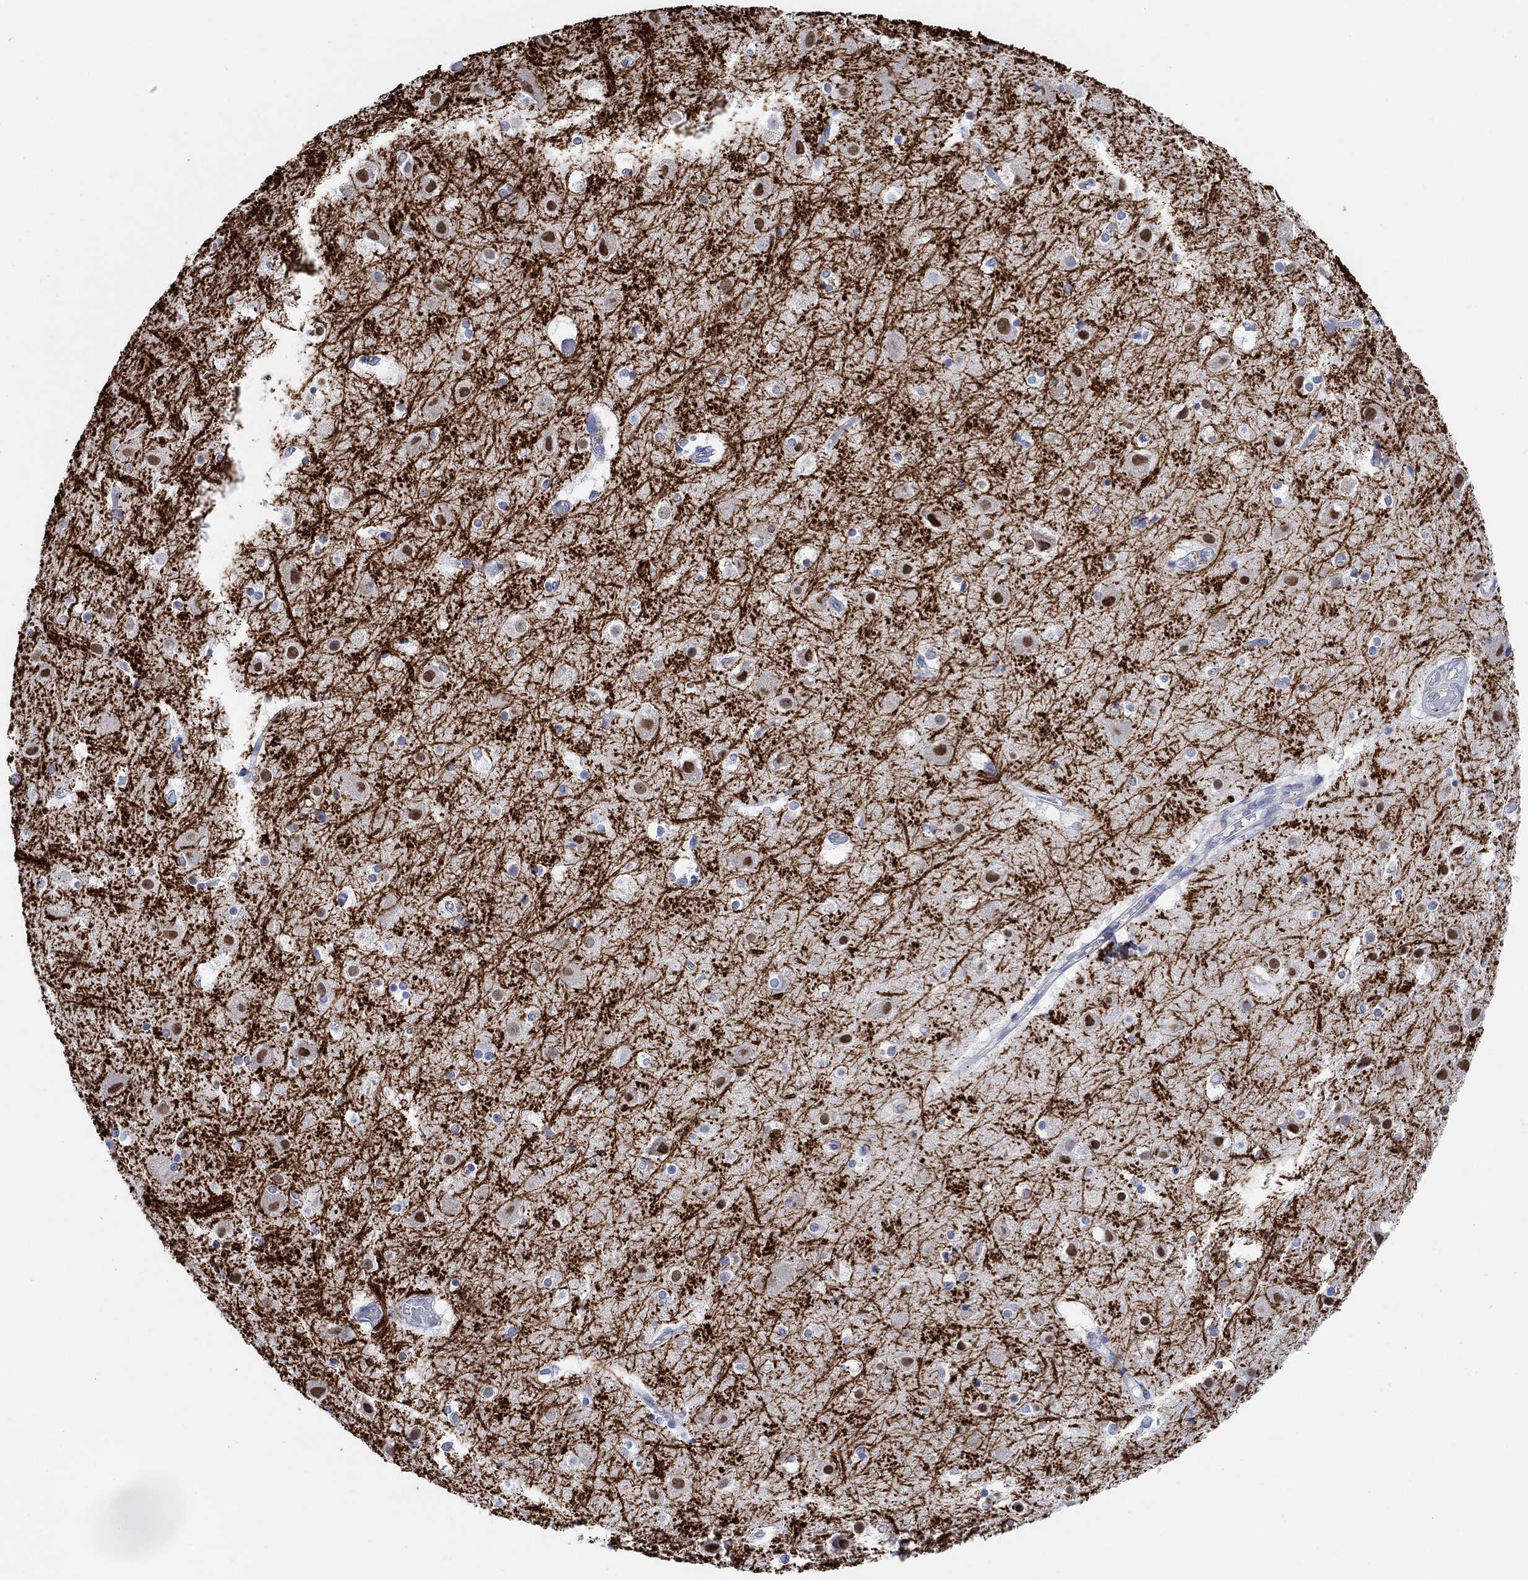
{"staining": {"intensity": "negative", "quantity": "none", "location": "none"}, "tissue": "cerebral cortex", "cell_type": "Endothelial cells", "image_type": "normal", "snomed": [{"axis": "morphology", "description": "Normal tissue, NOS"}, {"axis": "topography", "description": "Cerebral cortex"}], "caption": "This is a image of IHC staining of benign cerebral cortex, which shows no staining in endothelial cells.", "gene": "RIMS1", "patient": {"sex": "female", "age": 52}}